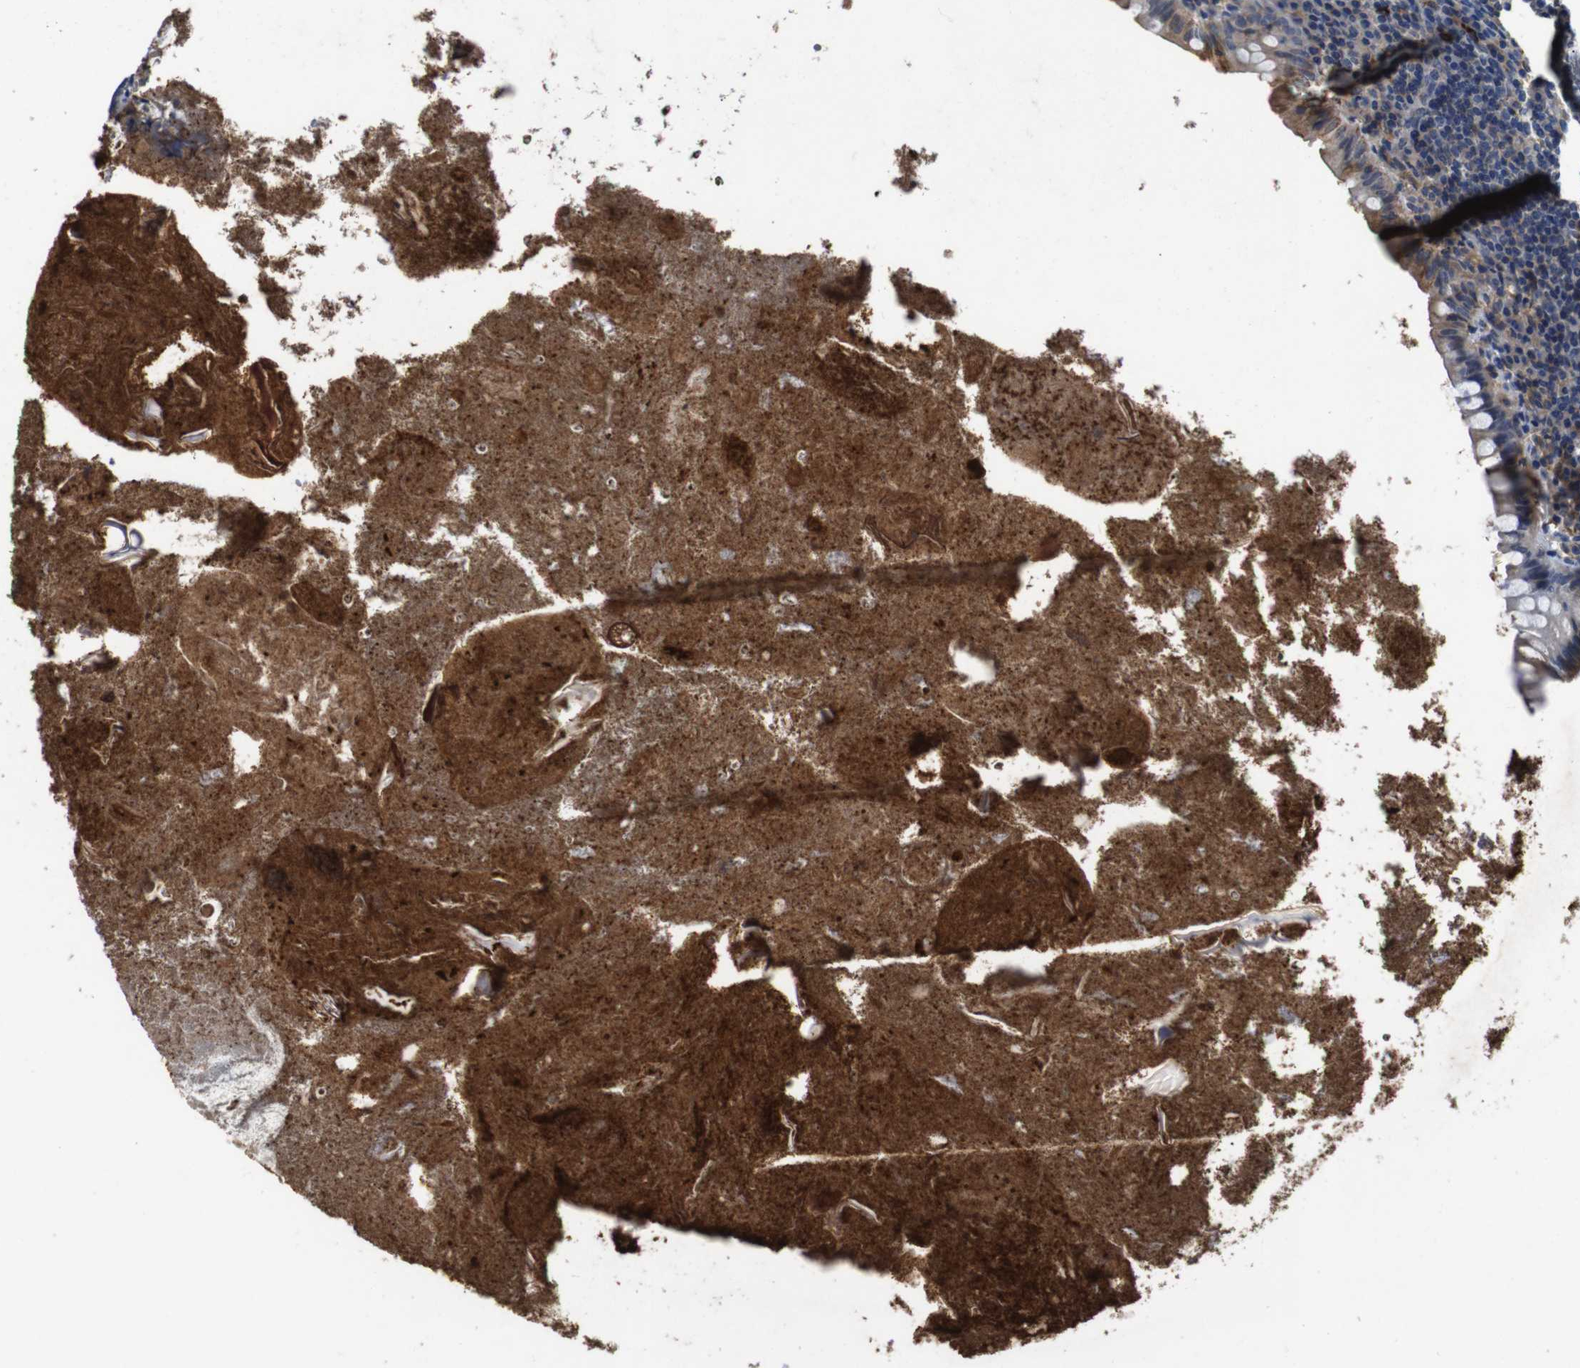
{"staining": {"intensity": "weak", "quantity": "<25%", "location": "cytoplasmic/membranous"}, "tissue": "appendix", "cell_type": "Glandular cells", "image_type": "normal", "snomed": [{"axis": "morphology", "description": "Normal tissue, NOS"}, {"axis": "topography", "description": "Appendix"}], "caption": "The micrograph displays no significant expression in glandular cells of appendix.", "gene": "GLIPR1", "patient": {"sex": "male", "age": 52}}